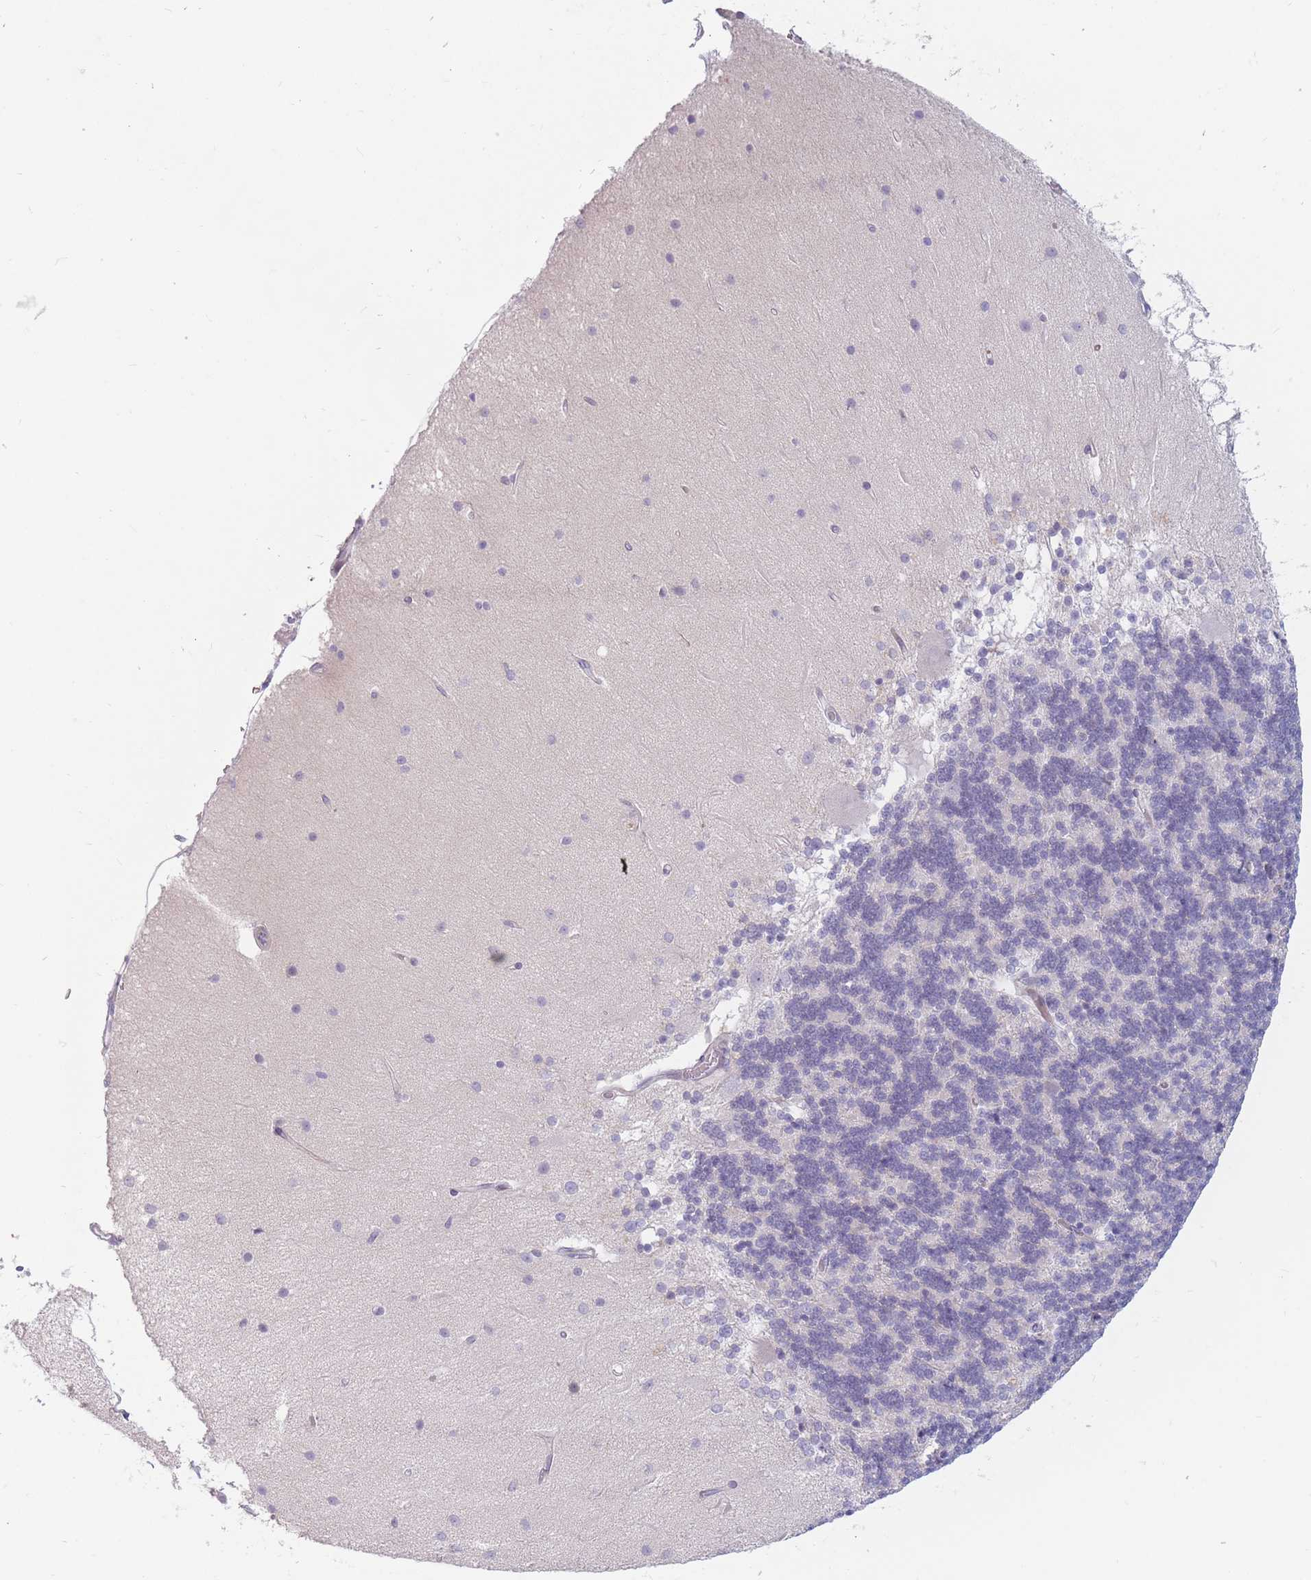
{"staining": {"intensity": "negative", "quantity": "none", "location": "none"}, "tissue": "cerebellum", "cell_type": "Cells in granular layer", "image_type": "normal", "snomed": [{"axis": "morphology", "description": "Normal tissue, NOS"}, {"axis": "topography", "description": "Cerebellum"}], "caption": "High magnification brightfield microscopy of unremarkable cerebellum stained with DAB (brown) and counterstained with hematoxylin (blue): cells in granular layer show no significant staining.", "gene": "PTGDR", "patient": {"sex": "female", "age": 54}}